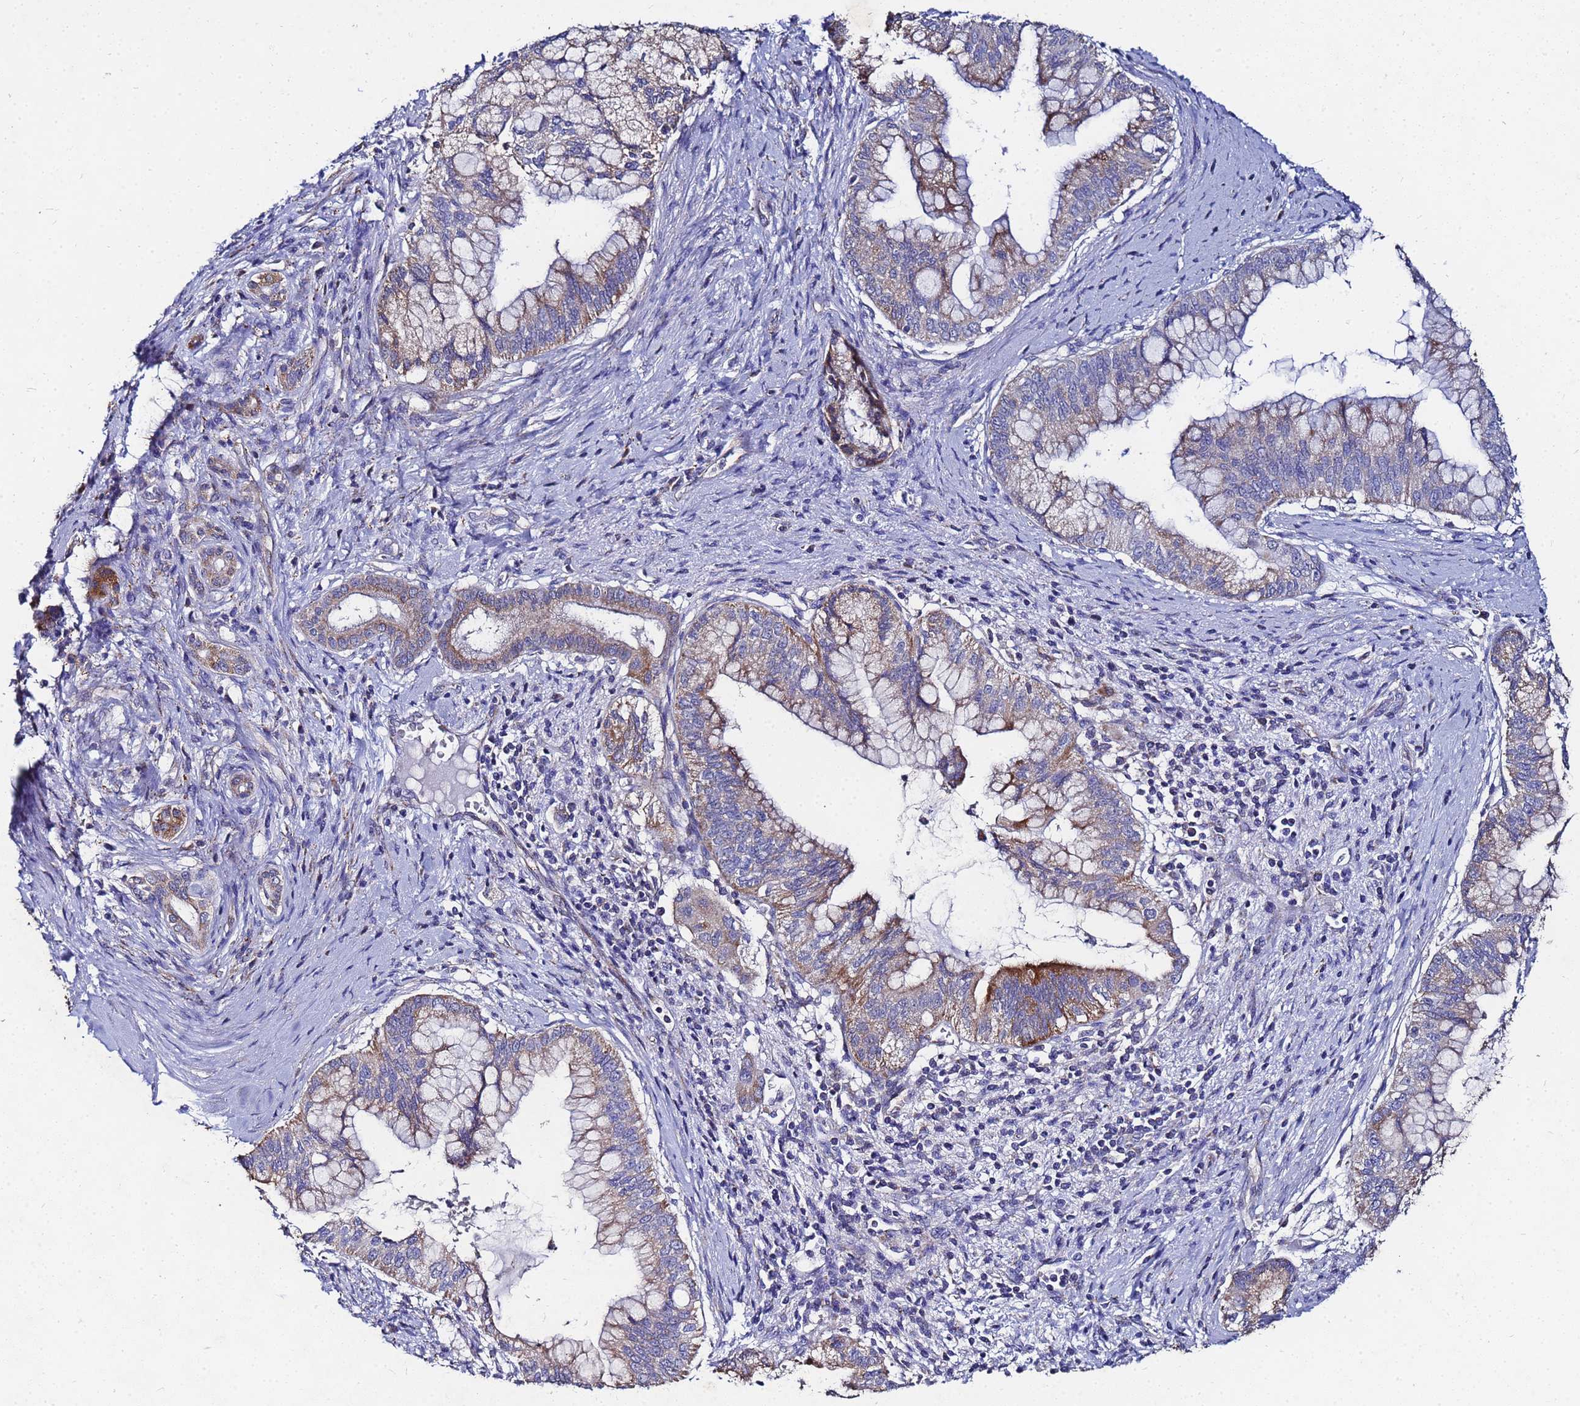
{"staining": {"intensity": "moderate", "quantity": "25%-75%", "location": "cytoplasmic/membranous"}, "tissue": "pancreatic cancer", "cell_type": "Tumor cells", "image_type": "cancer", "snomed": [{"axis": "morphology", "description": "Adenocarcinoma, NOS"}, {"axis": "topography", "description": "Pancreas"}], "caption": "A brown stain shows moderate cytoplasmic/membranous staining of a protein in human pancreatic adenocarcinoma tumor cells.", "gene": "FAHD2A", "patient": {"sex": "male", "age": 46}}